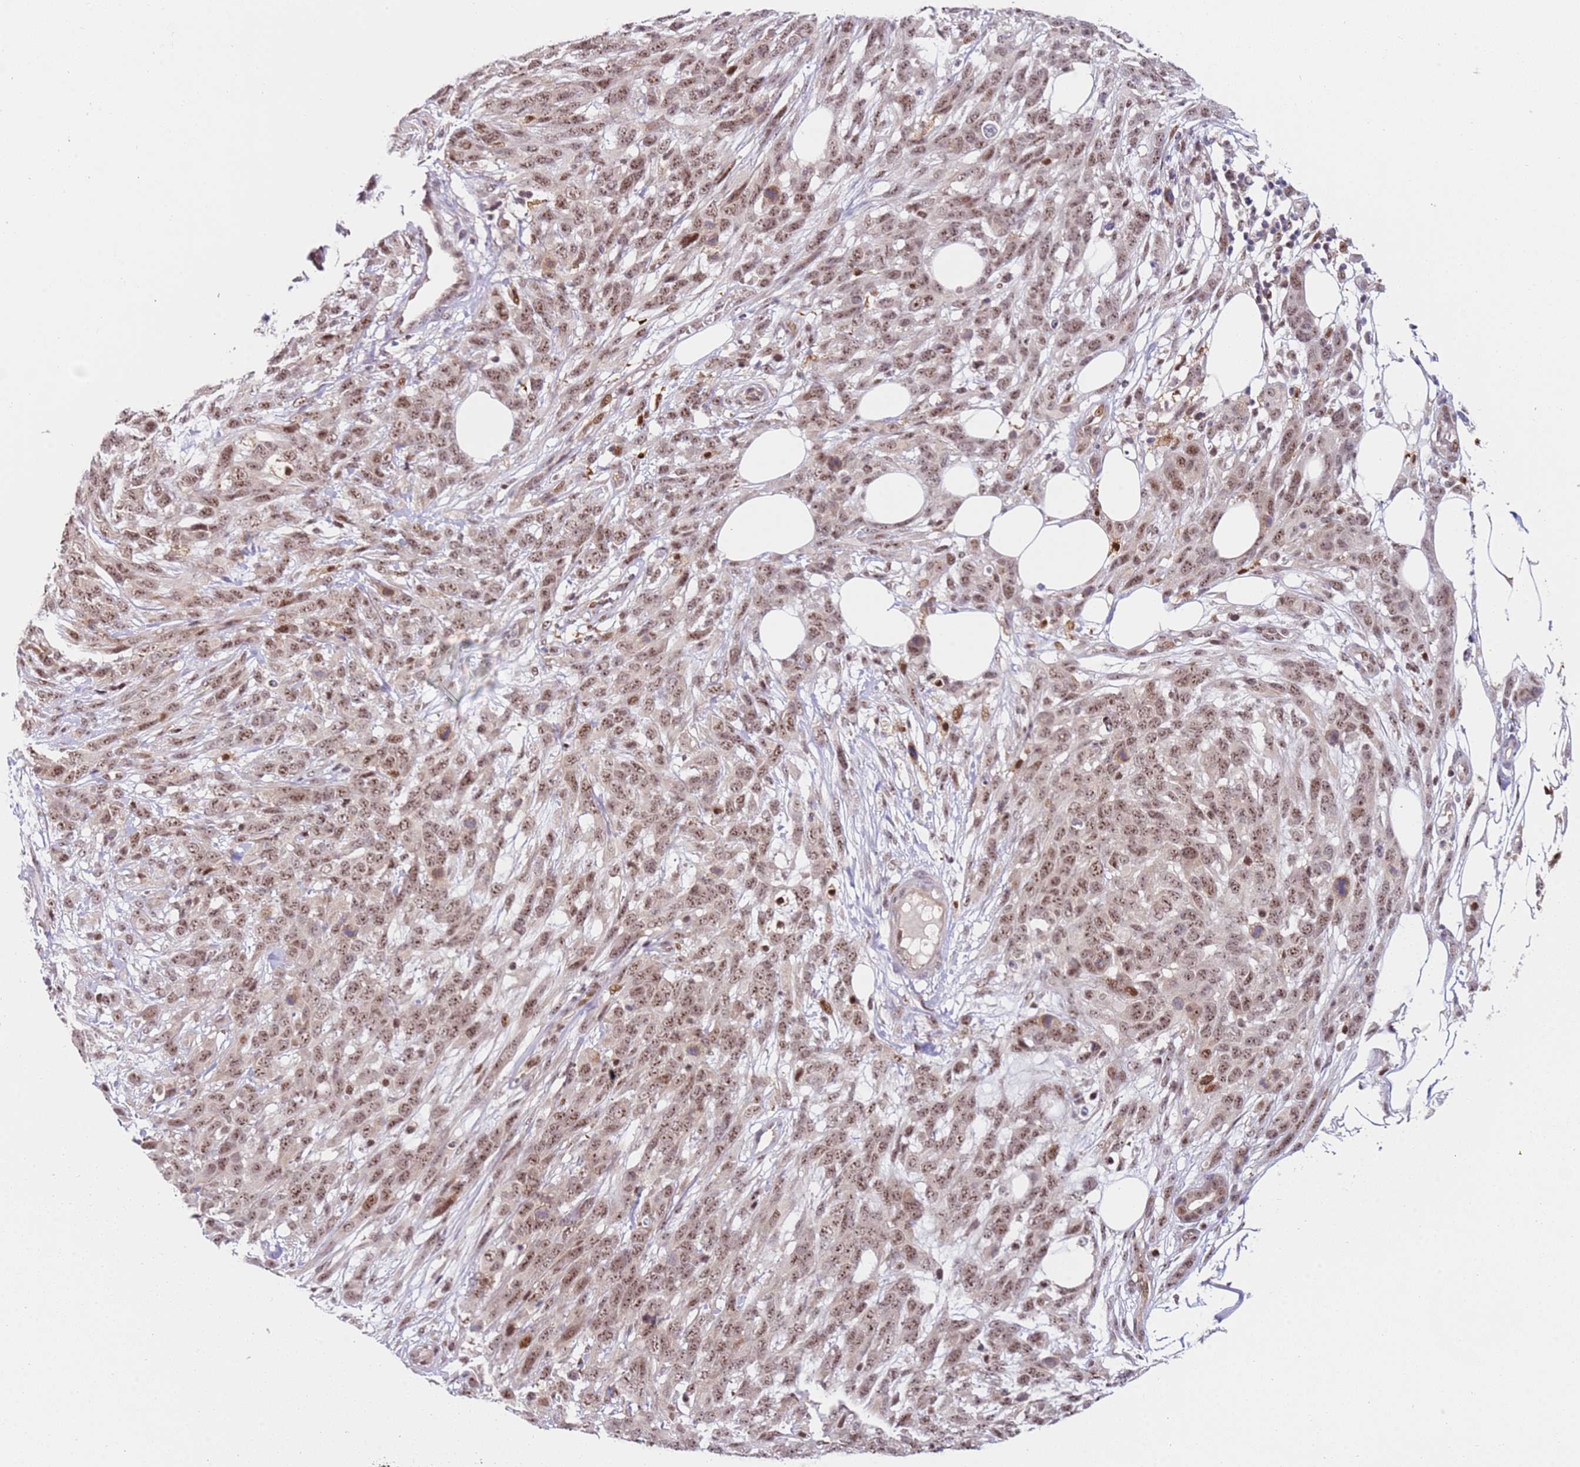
{"staining": {"intensity": "moderate", "quantity": ">75%", "location": "nuclear"}, "tissue": "melanoma", "cell_type": "Tumor cells", "image_type": "cancer", "snomed": [{"axis": "morphology", "description": "Normal morphology"}, {"axis": "morphology", "description": "Malignant melanoma, NOS"}, {"axis": "topography", "description": "Skin"}], "caption": "About >75% of tumor cells in melanoma show moderate nuclear protein expression as visualized by brown immunohistochemical staining.", "gene": "LGALSL", "patient": {"sex": "female", "age": 72}}